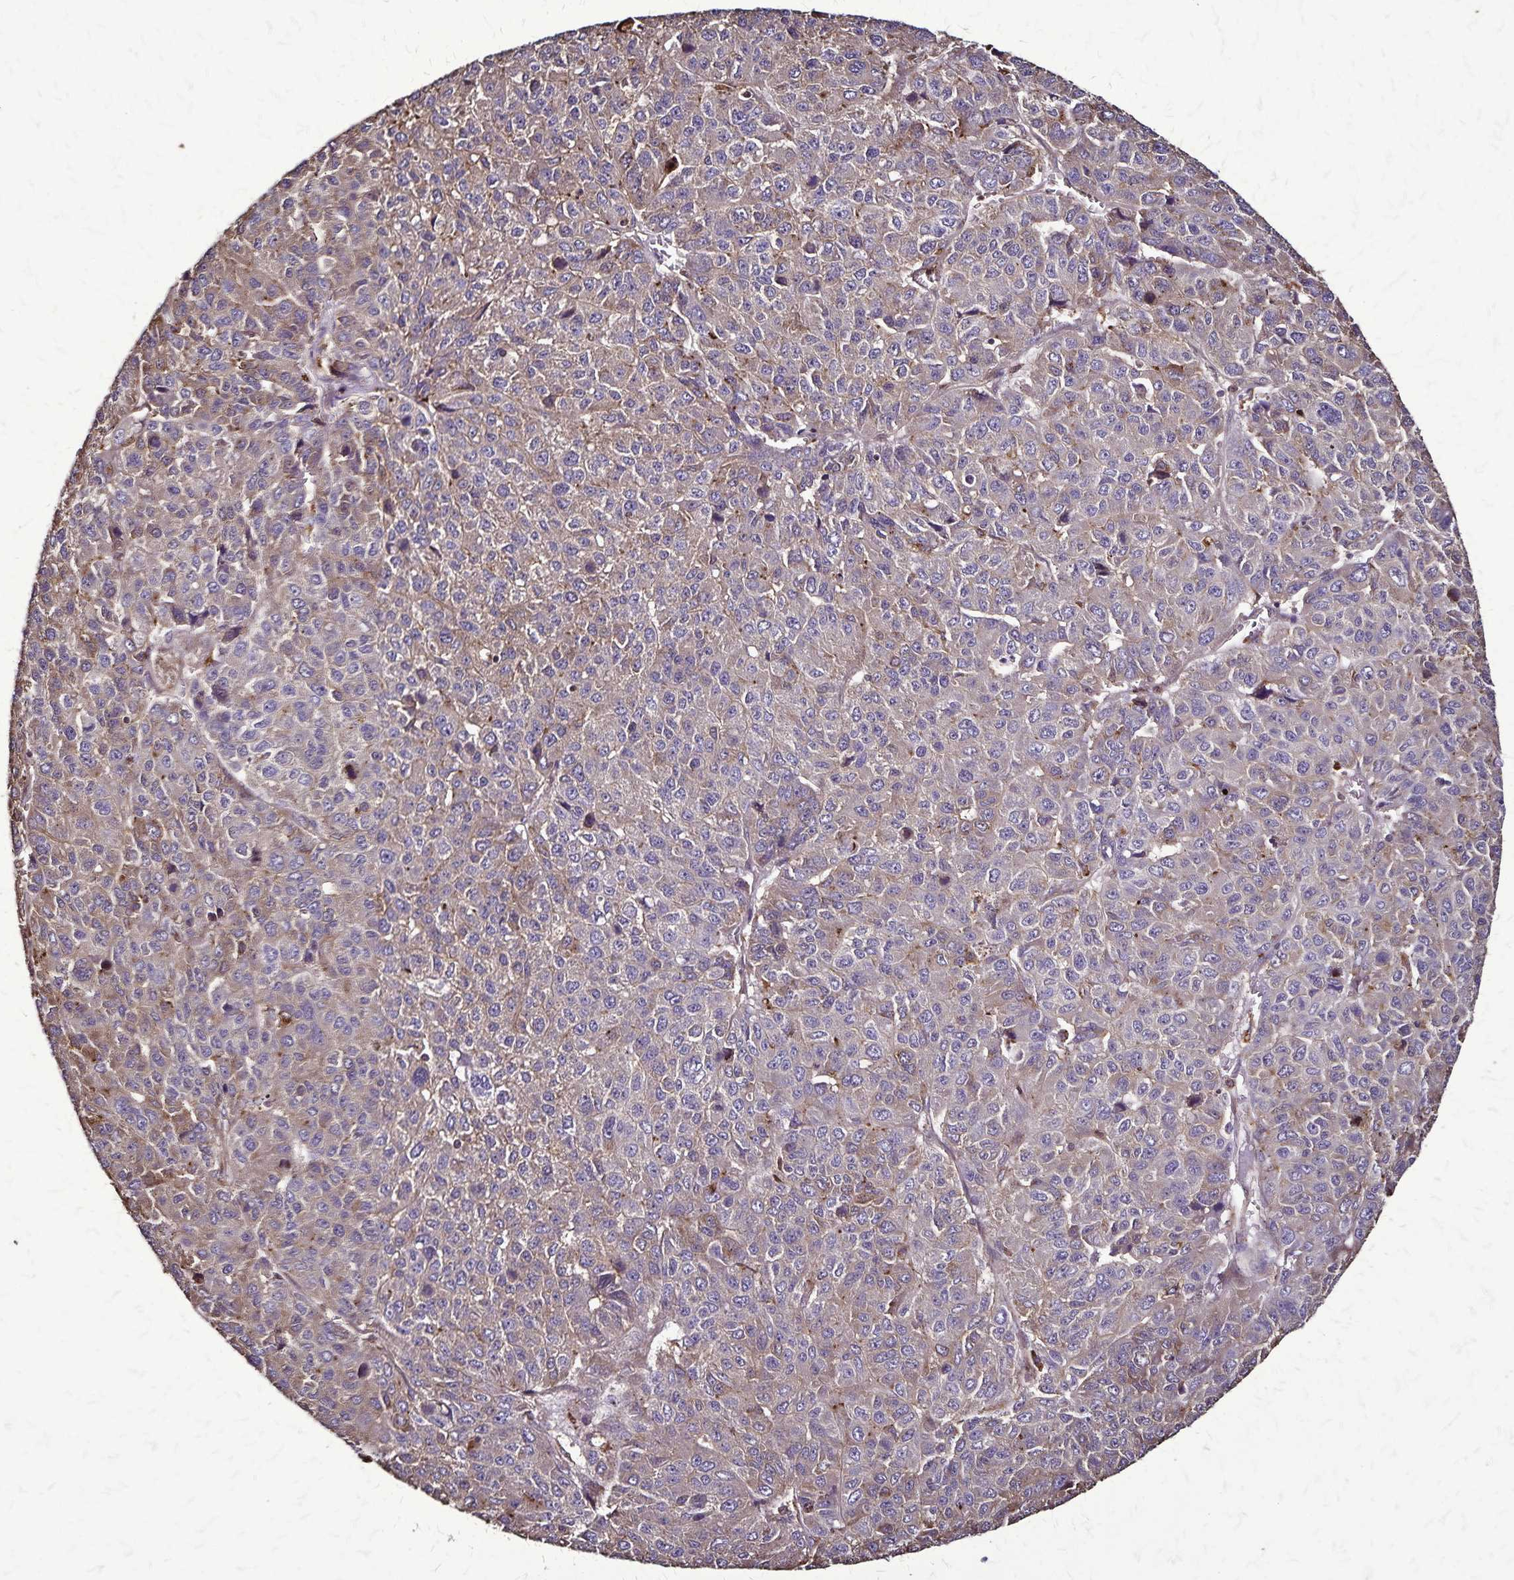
{"staining": {"intensity": "weak", "quantity": "25%-75%", "location": "cytoplasmic/membranous"}, "tissue": "liver cancer", "cell_type": "Tumor cells", "image_type": "cancer", "snomed": [{"axis": "morphology", "description": "Carcinoma, Hepatocellular, NOS"}, {"axis": "topography", "description": "Liver"}], "caption": "Immunohistochemical staining of human hepatocellular carcinoma (liver) demonstrates low levels of weak cytoplasmic/membranous protein positivity in approximately 25%-75% of tumor cells.", "gene": "CHMP1B", "patient": {"sex": "male", "age": 69}}